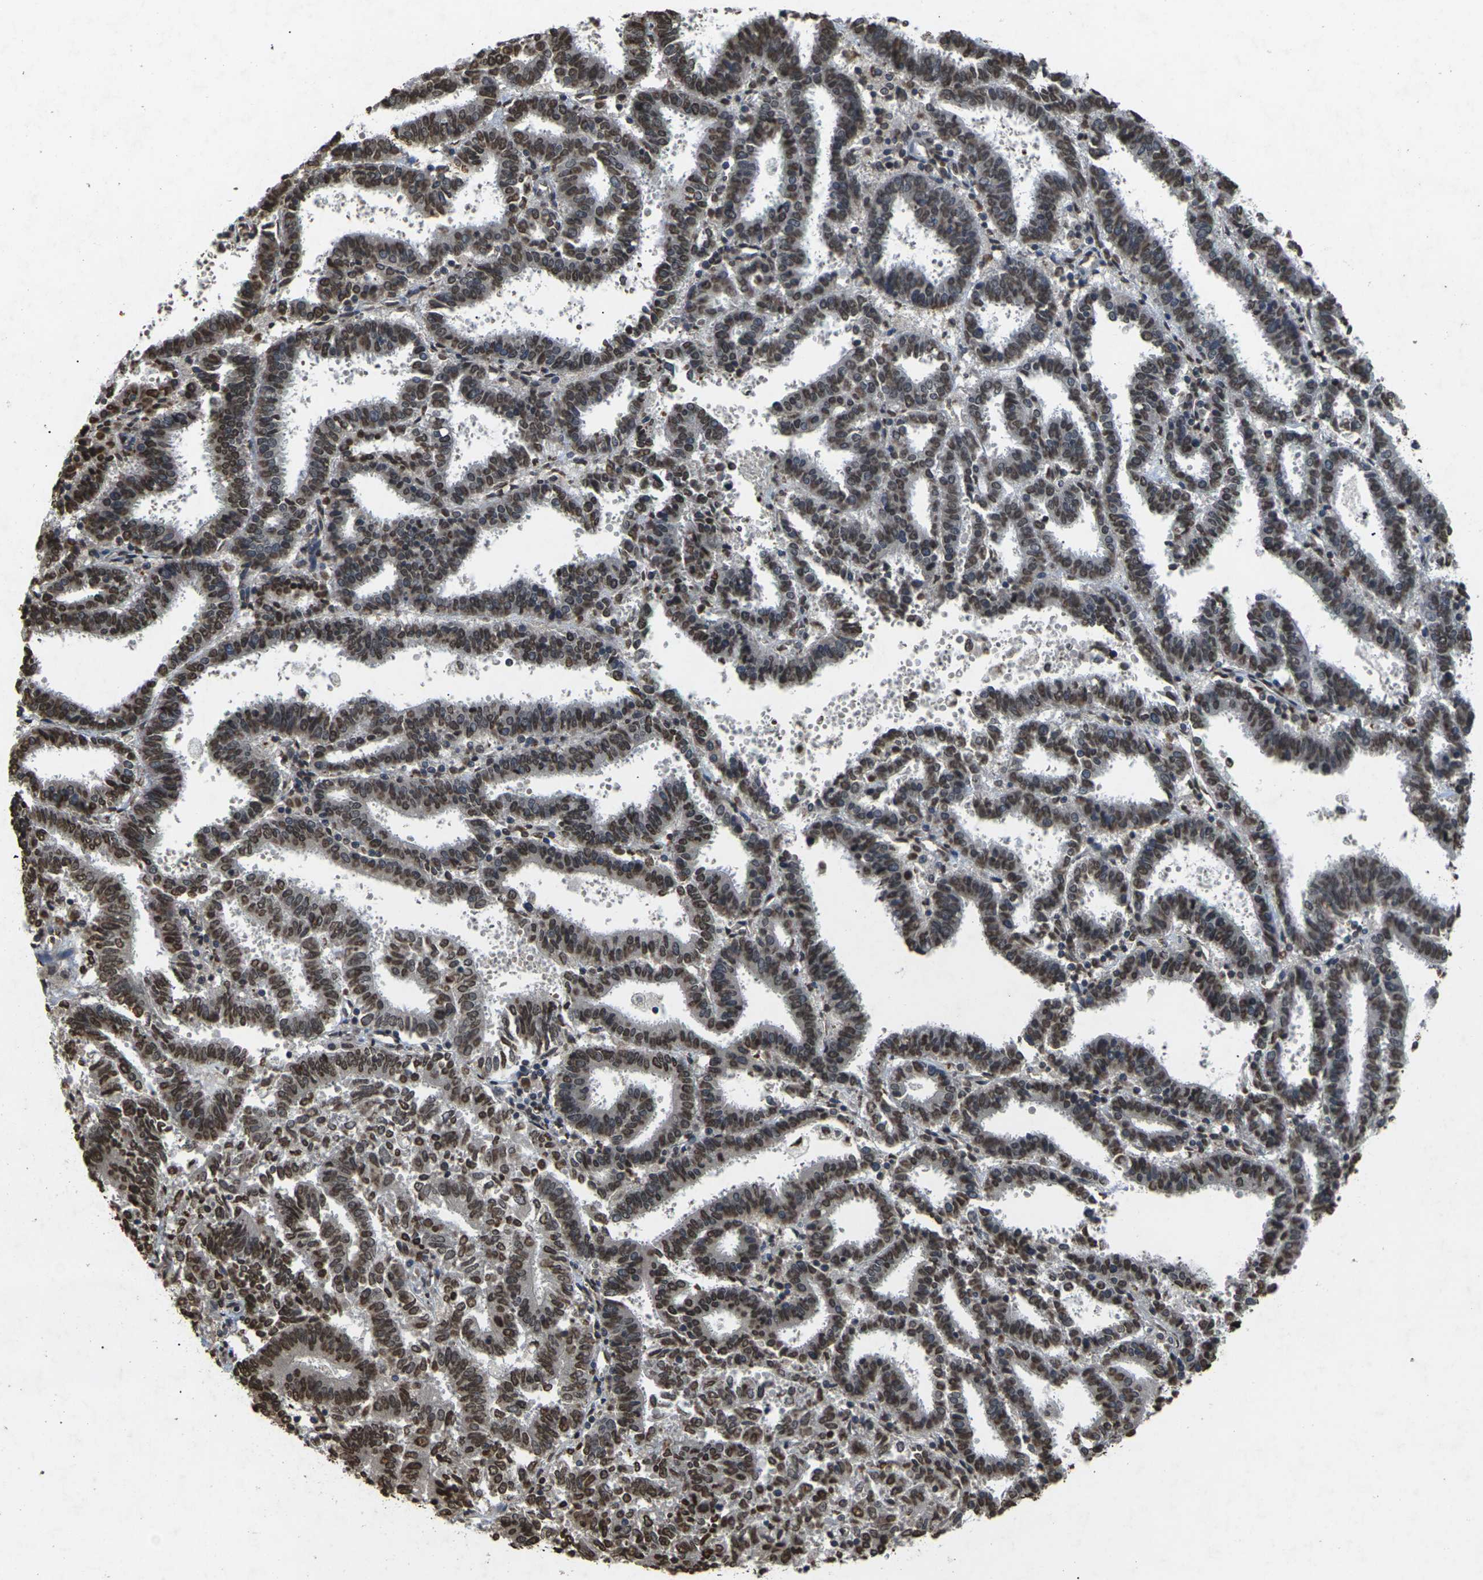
{"staining": {"intensity": "strong", "quantity": ">75%", "location": "nuclear"}, "tissue": "endometrial cancer", "cell_type": "Tumor cells", "image_type": "cancer", "snomed": [{"axis": "morphology", "description": "Adenocarcinoma, NOS"}, {"axis": "topography", "description": "Uterus"}], "caption": "Tumor cells exhibit high levels of strong nuclear staining in approximately >75% of cells in endometrial cancer.", "gene": "EMSY", "patient": {"sex": "female", "age": 83}}